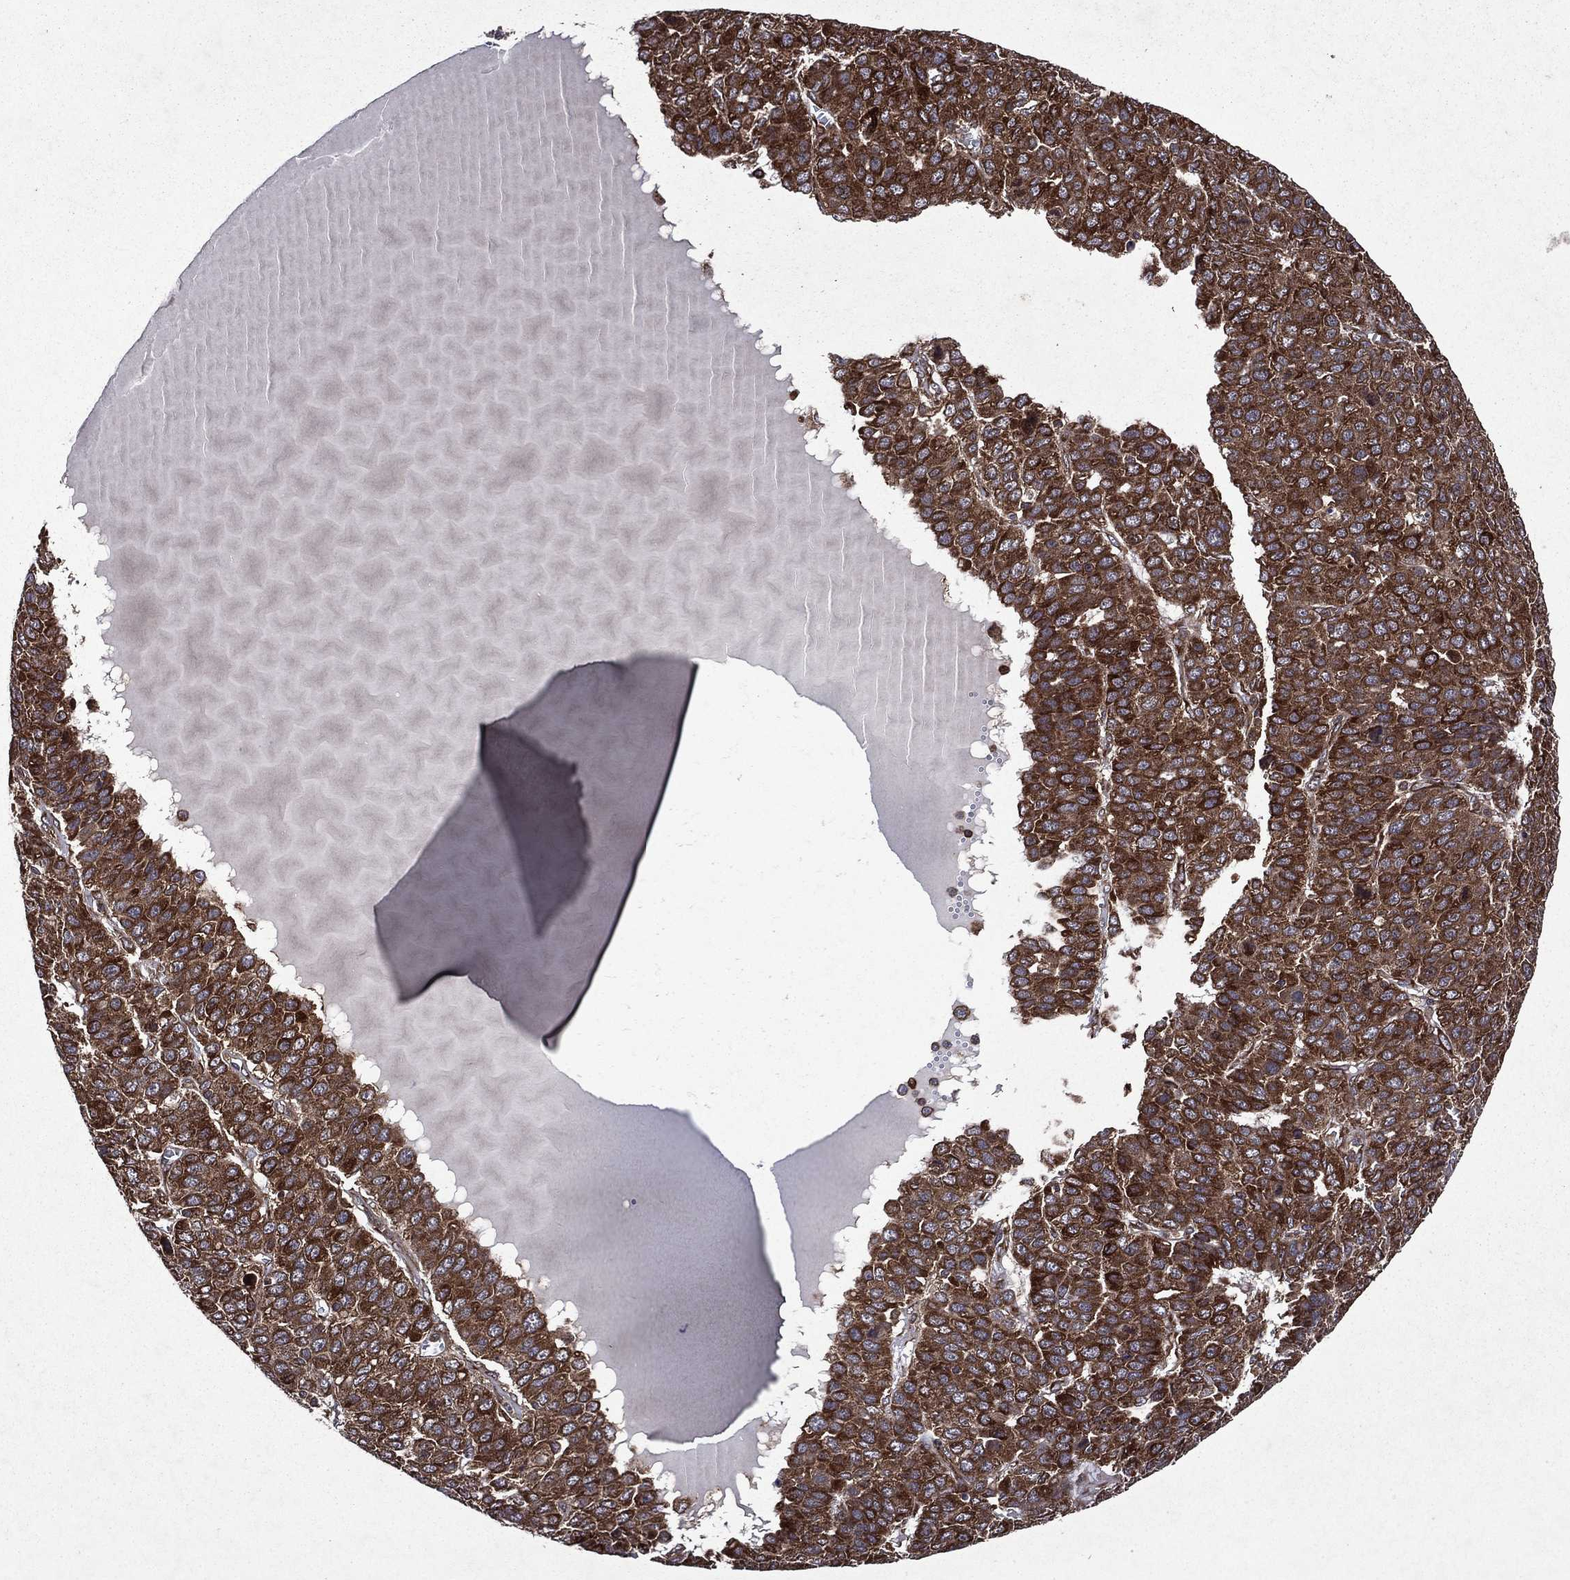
{"staining": {"intensity": "strong", "quantity": ">75%", "location": "cytoplasmic/membranous"}, "tissue": "liver cancer", "cell_type": "Tumor cells", "image_type": "cancer", "snomed": [{"axis": "morphology", "description": "Carcinoma, Hepatocellular, NOS"}, {"axis": "topography", "description": "Liver"}], "caption": "A brown stain shows strong cytoplasmic/membranous expression of a protein in liver cancer tumor cells. The staining was performed using DAB (3,3'-diaminobenzidine), with brown indicating positive protein expression. Nuclei are stained blue with hematoxylin.", "gene": "EIF2B4", "patient": {"sex": "male", "age": 69}}